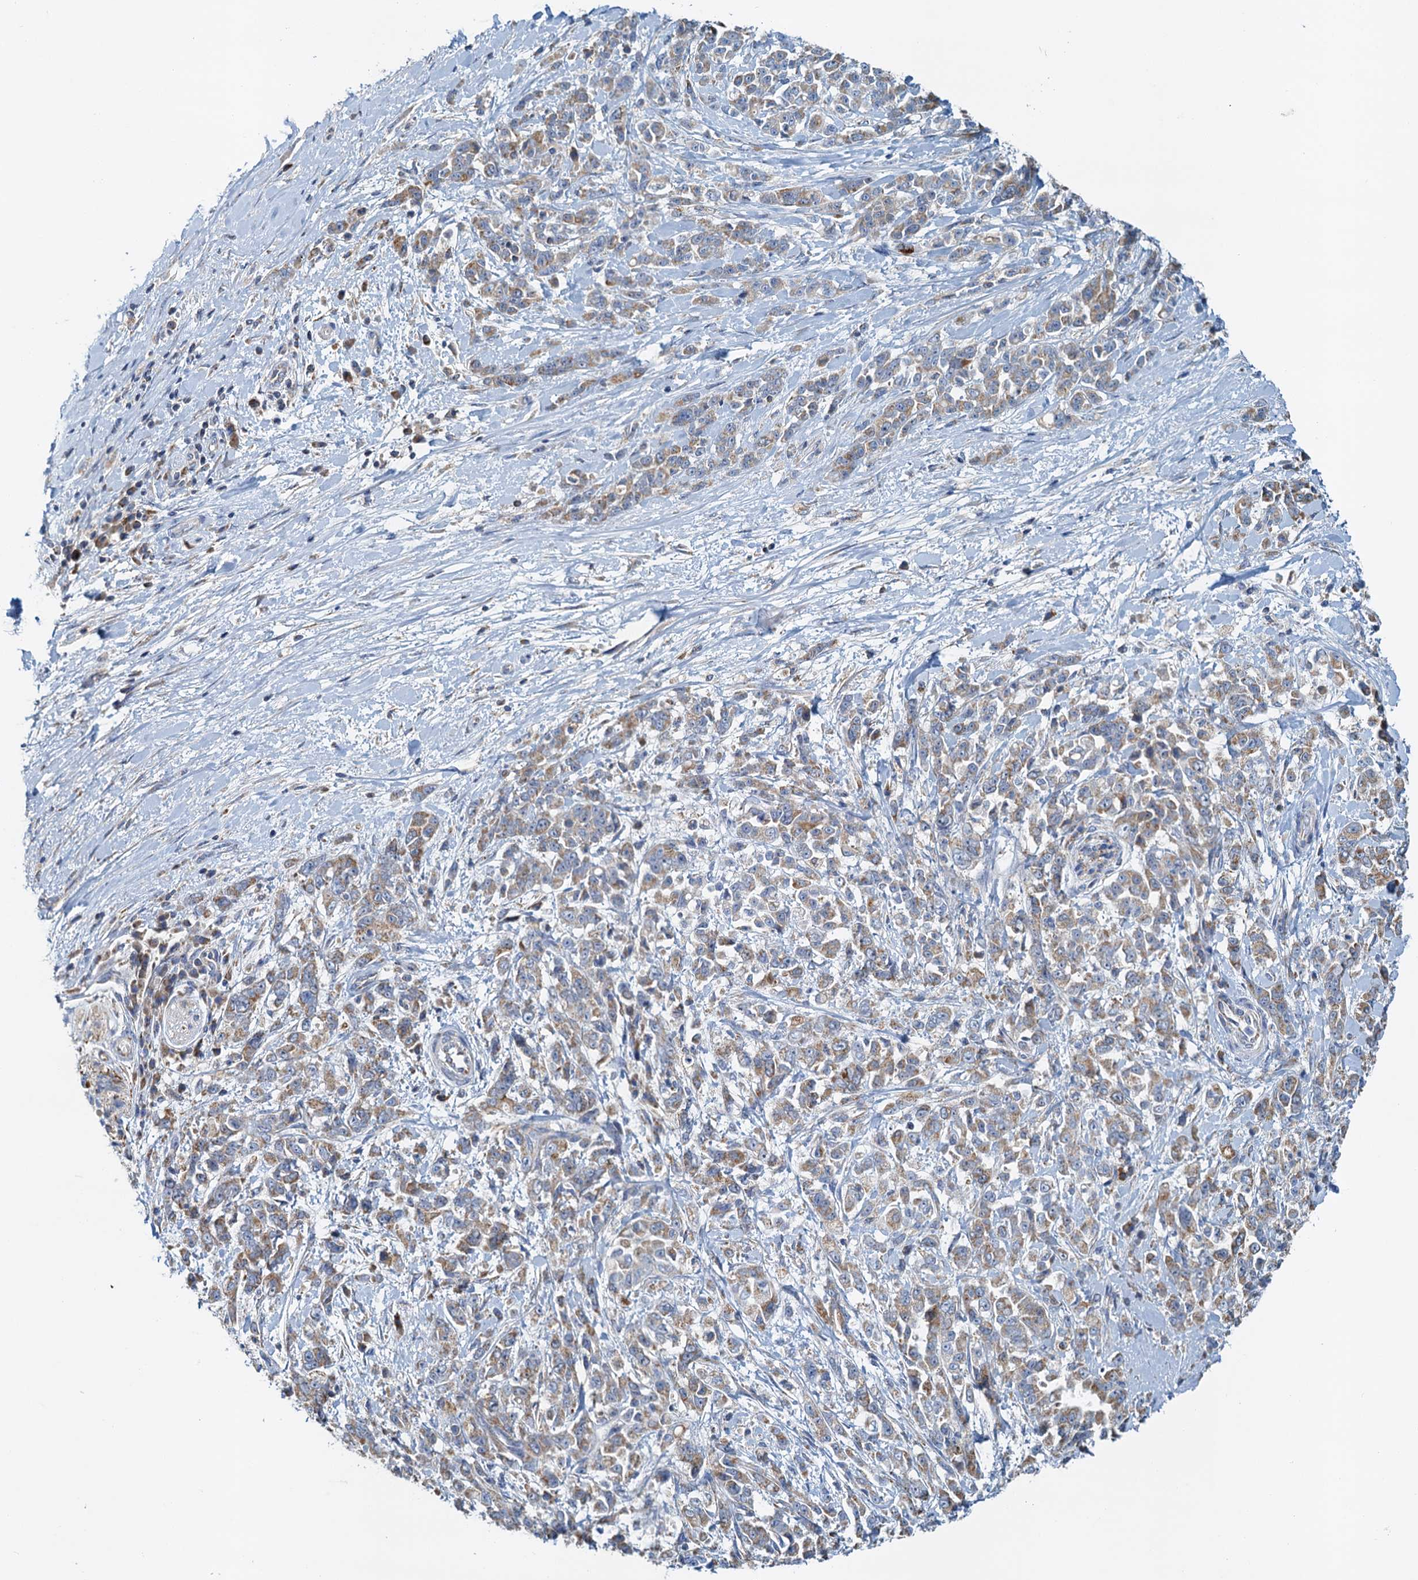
{"staining": {"intensity": "moderate", "quantity": "25%-75%", "location": "cytoplasmic/membranous"}, "tissue": "pancreatic cancer", "cell_type": "Tumor cells", "image_type": "cancer", "snomed": [{"axis": "morphology", "description": "Normal tissue, NOS"}, {"axis": "morphology", "description": "Adenocarcinoma, NOS"}, {"axis": "topography", "description": "Pancreas"}], "caption": "IHC (DAB (3,3'-diaminobenzidine)) staining of pancreatic cancer exhibits moderate cytoplasmic/membranous protein positivity in about 25%-75% of tumor cells.", "gene": "POC1A", "patient": {"sex": "female", "age": 64}}